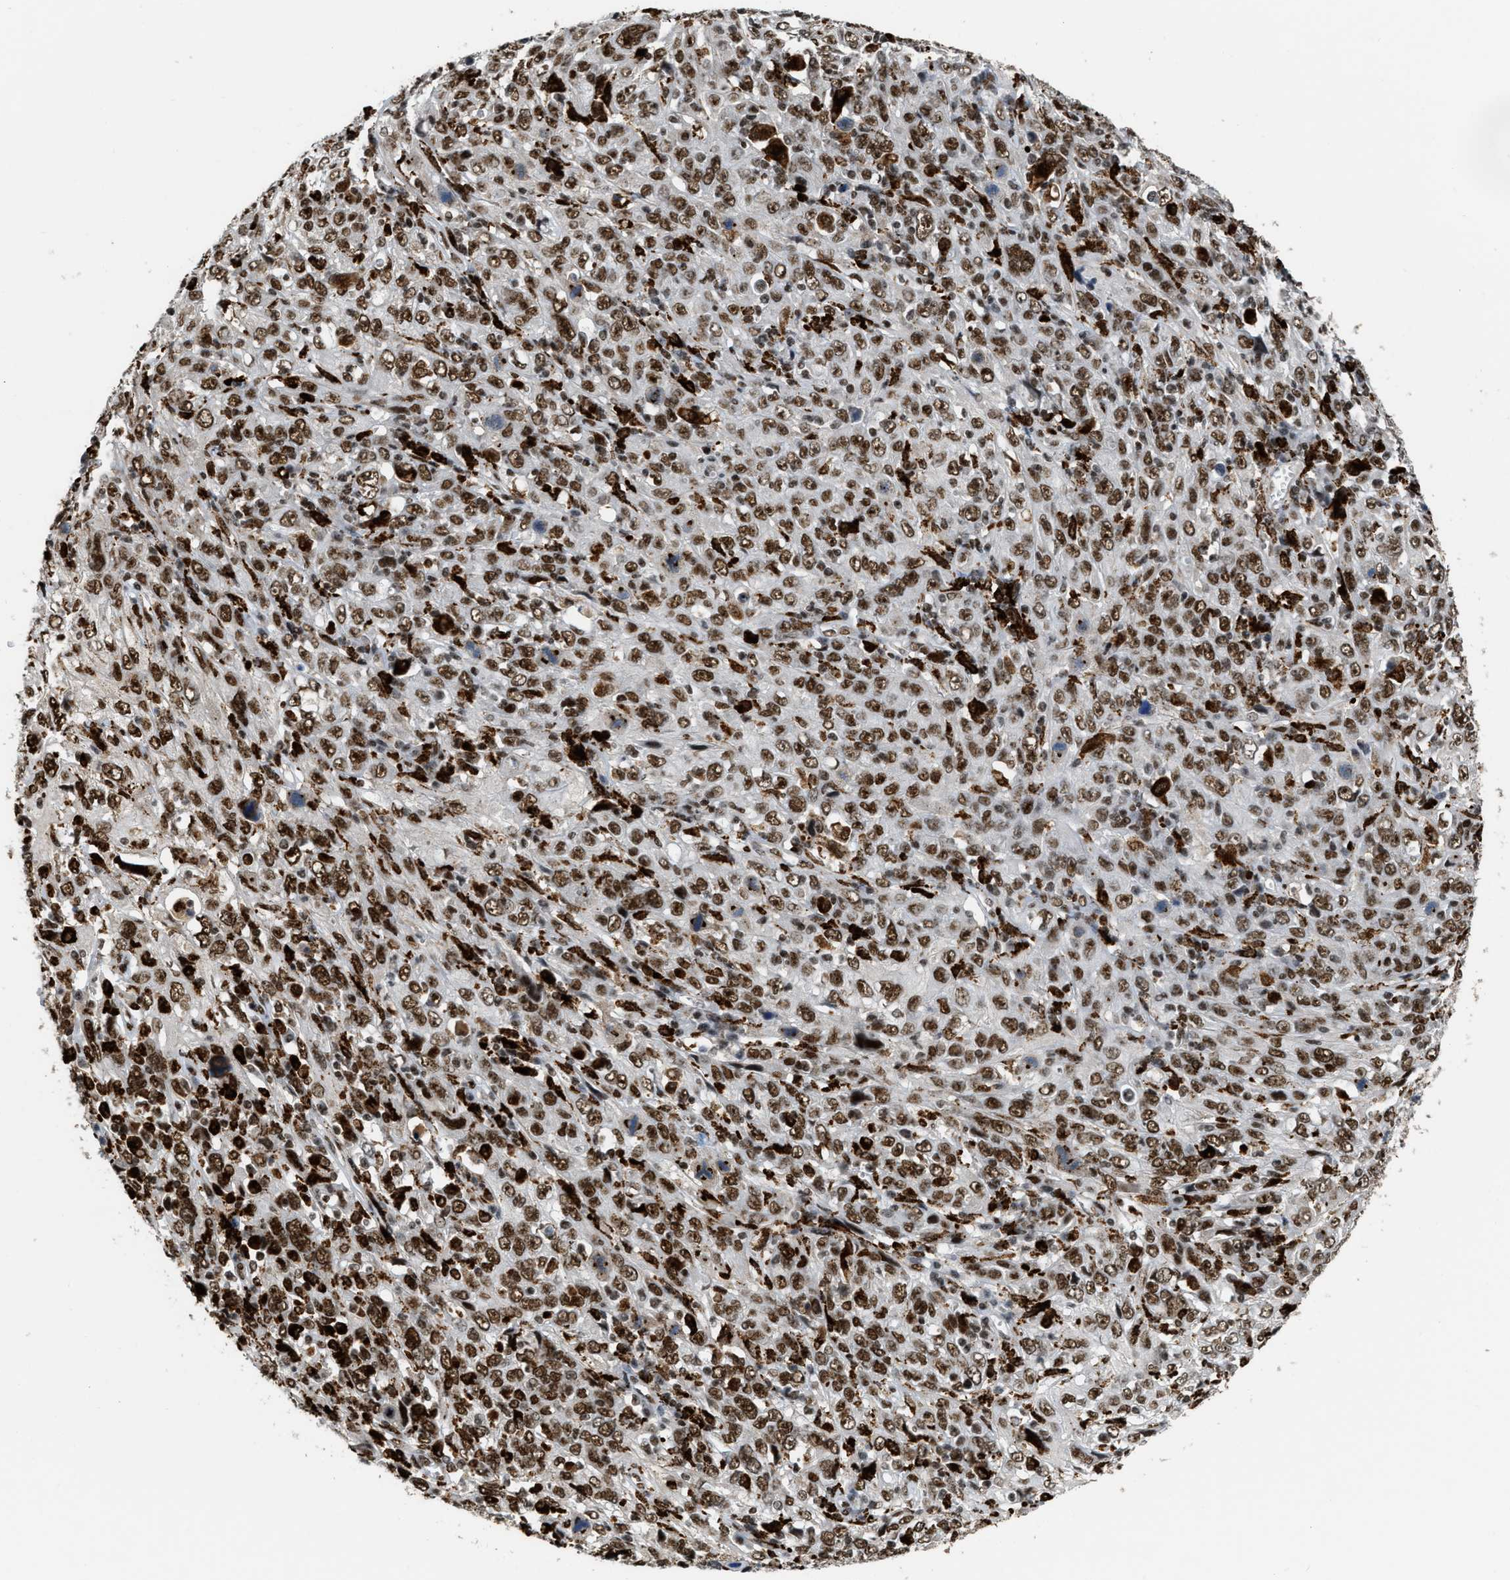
{"staining": {"intensity": "strong", "quantity": ">75%", "location": "nuclear"}, "tissue": "cervical cancer", "cell_type": "Tumor cells", "image_type": "cancer", "snomed": [{"axis": "morphology", "description": "Squamous cell carcinoma, NOS"}, {"axis": "topography", "description": "Cervix"}], "caption": "Immunohistochemistry micrograph of neoplastic tissue: human squamous cell carcinoma (cervical) stained using IHC demonstrates high levels of strong protein expression localized specifically in the nuclear of tumor cells, appearing as a nuclear brown color.", "gene": "NUMA1", "patient": {"sex": "female", "age": 46}}